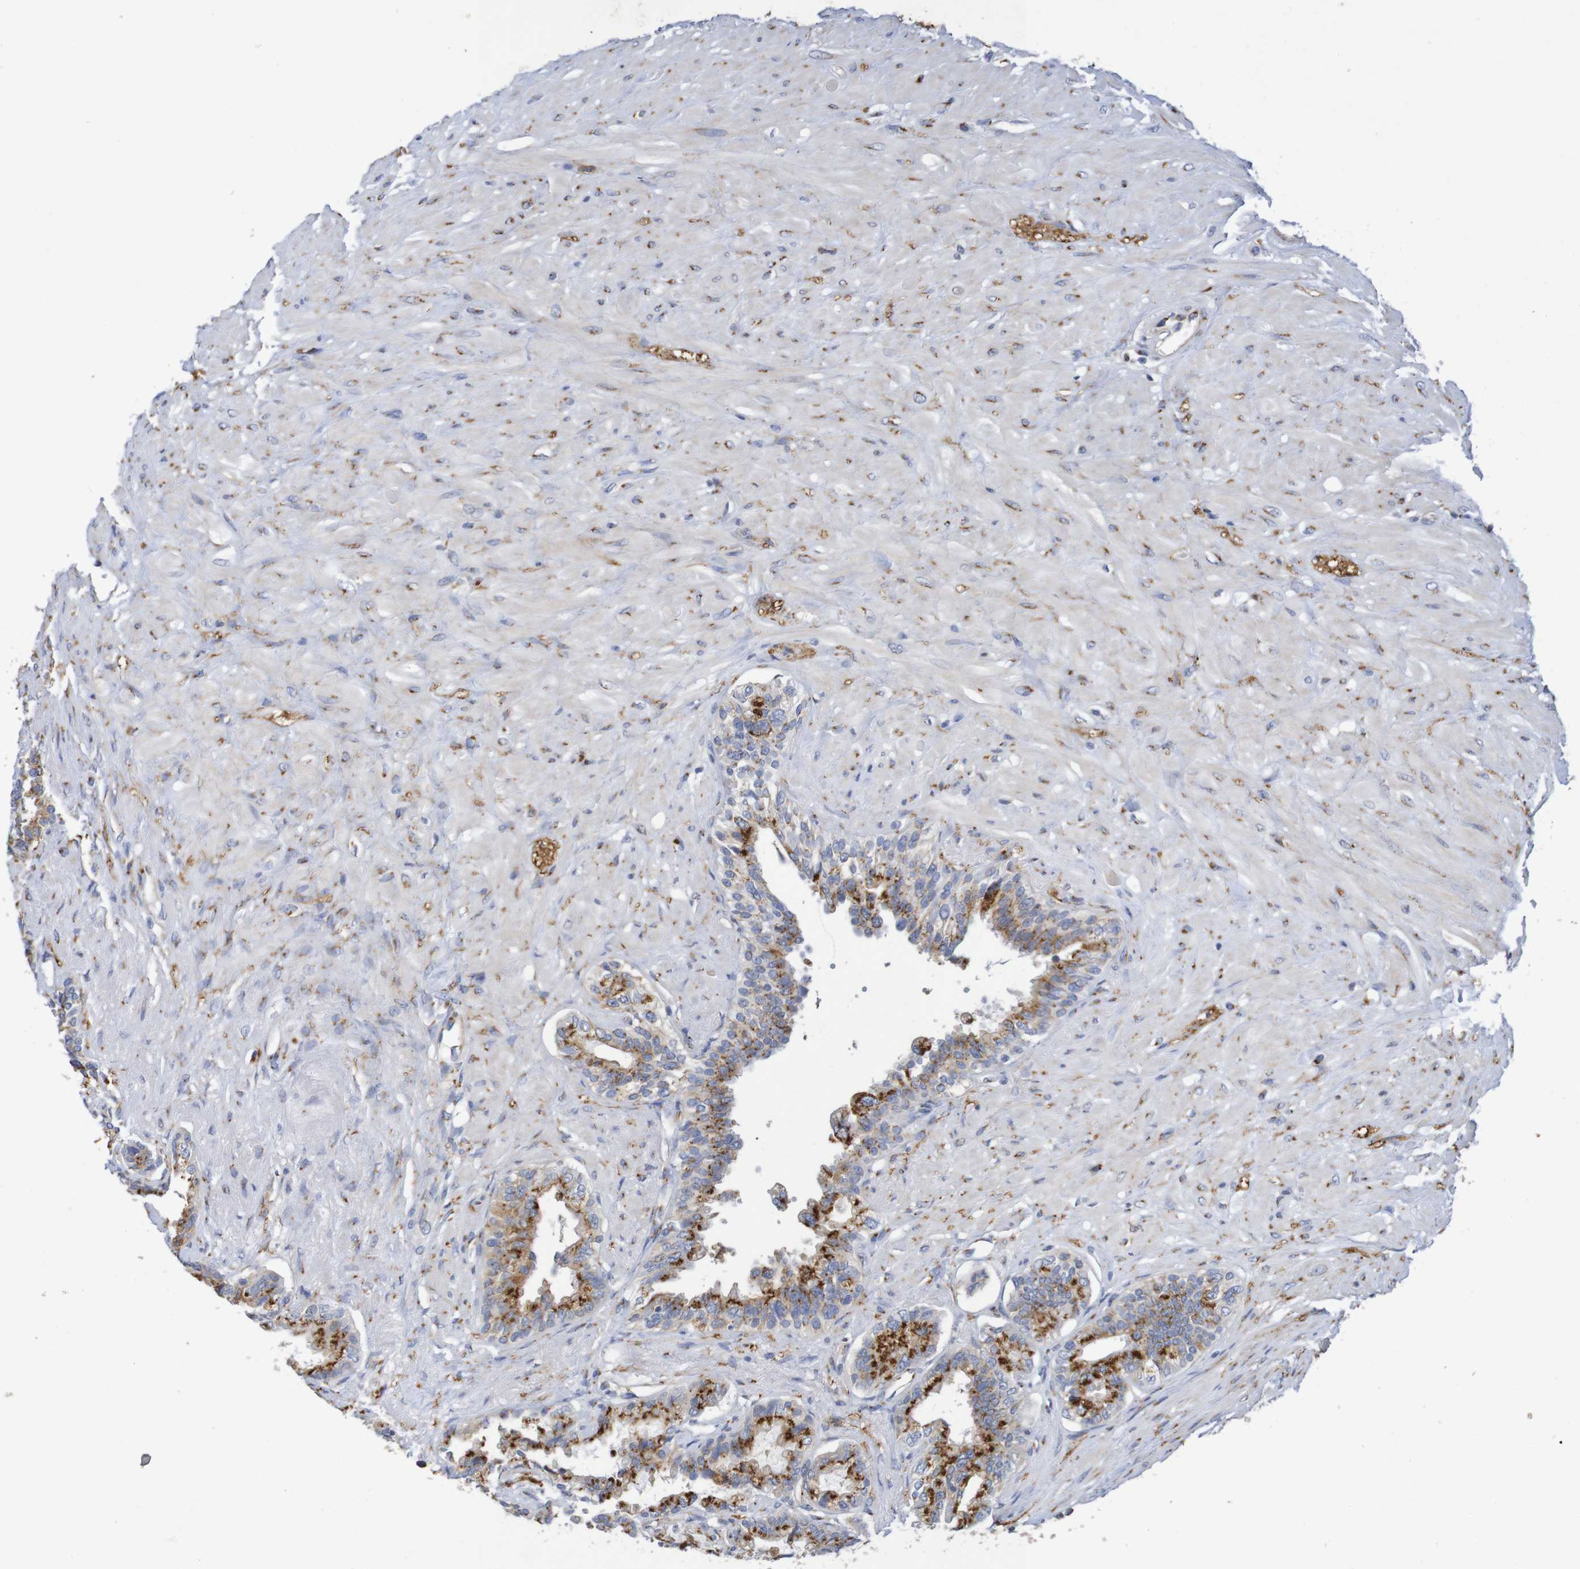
{"staining": {"intensity": "strong", "quantity": ">75%", "location": "cytoplasmic/membranous"}, "tissue": "seminal vesicle", "cell_type": "Glandular cells", "image_type": "normal", "snomed": [{"axis": "morphology", "description": "Normal tissue, NOS"}, {"axis": "topography", "description": "Seminal veicle"}], "caption": "Immunohistochemical staining of normal seminal vesicle demonstrates high levels of strong cytoplasmic/membranous staining in approximately >75% of glandular cells. (DAB = brown stain, brightfield microscopy at high magnification).", "gene": "DCP2", "patient": {"sex": "male", "age": 61}}